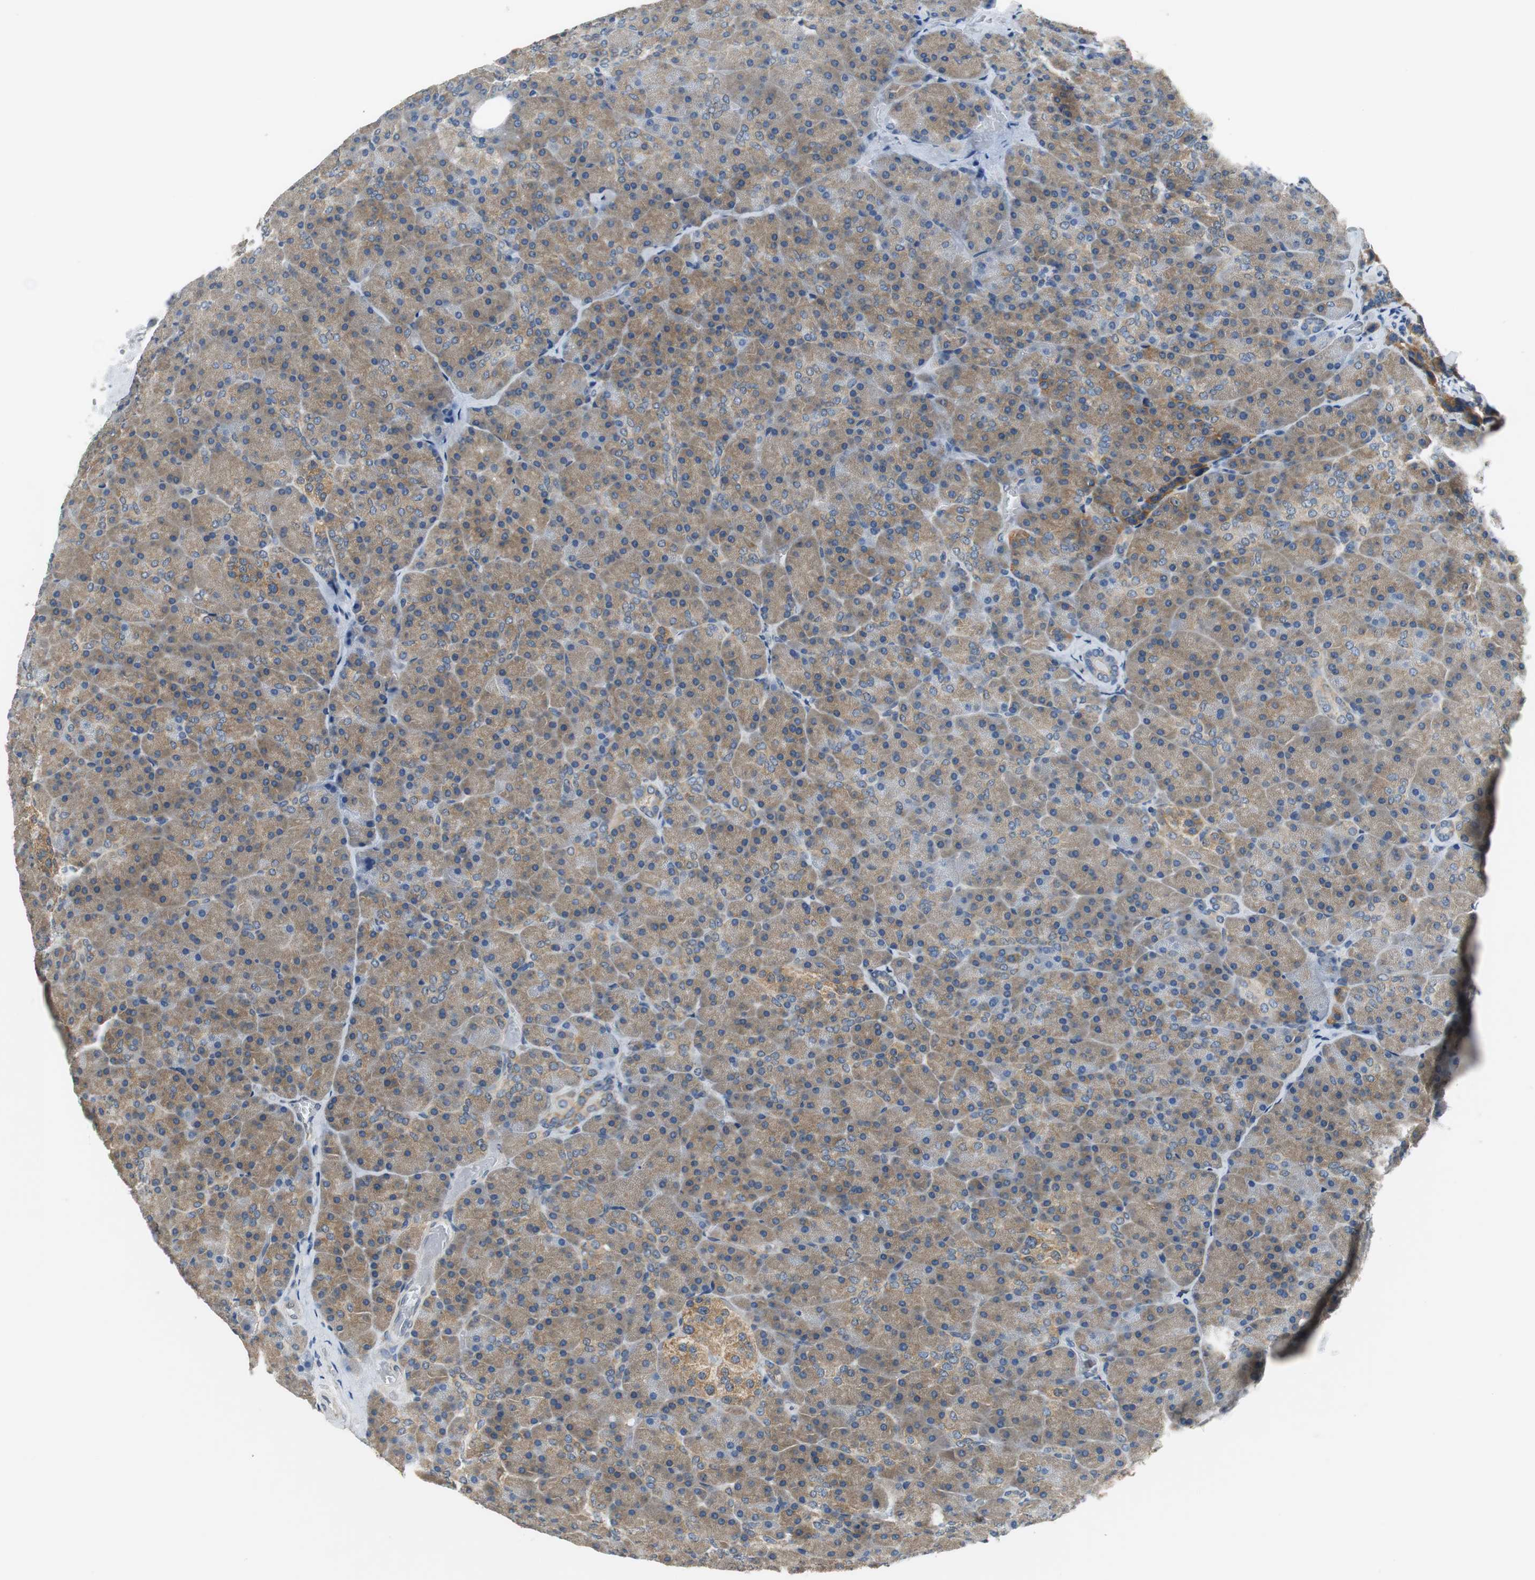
{"staining": {"intensity": "moderate", "quantity": ">75%", "location": "cytoplasmic/membranous"}, "tissue": "pancreas", "cell_type": "Exocrine glandular cells", "image_type": "normal", "snomed": [{"axis": "morphology", "description": "Normal tissue, NOS"}, {"axis": "topography", "description": "Pancreas"}], "caption": "High-magnification brightfield microscopy of benign pancreas stained with DAB (3,3'-diaminobenzidine) (brown) and counterstained with hematoxylin (blue). exocrine glandular cells exhibit moderate cytoplasmic/membranous expression is appreciated in approximately>75% of cells. Using DAB (3,3'-diaminobenzidine) (brown) and hematoxylin (blue) stains, captured at high magnification using brightfield microscopy.", "gene": "CNOT3", "patient": {"sex": "female", "age": 35}}